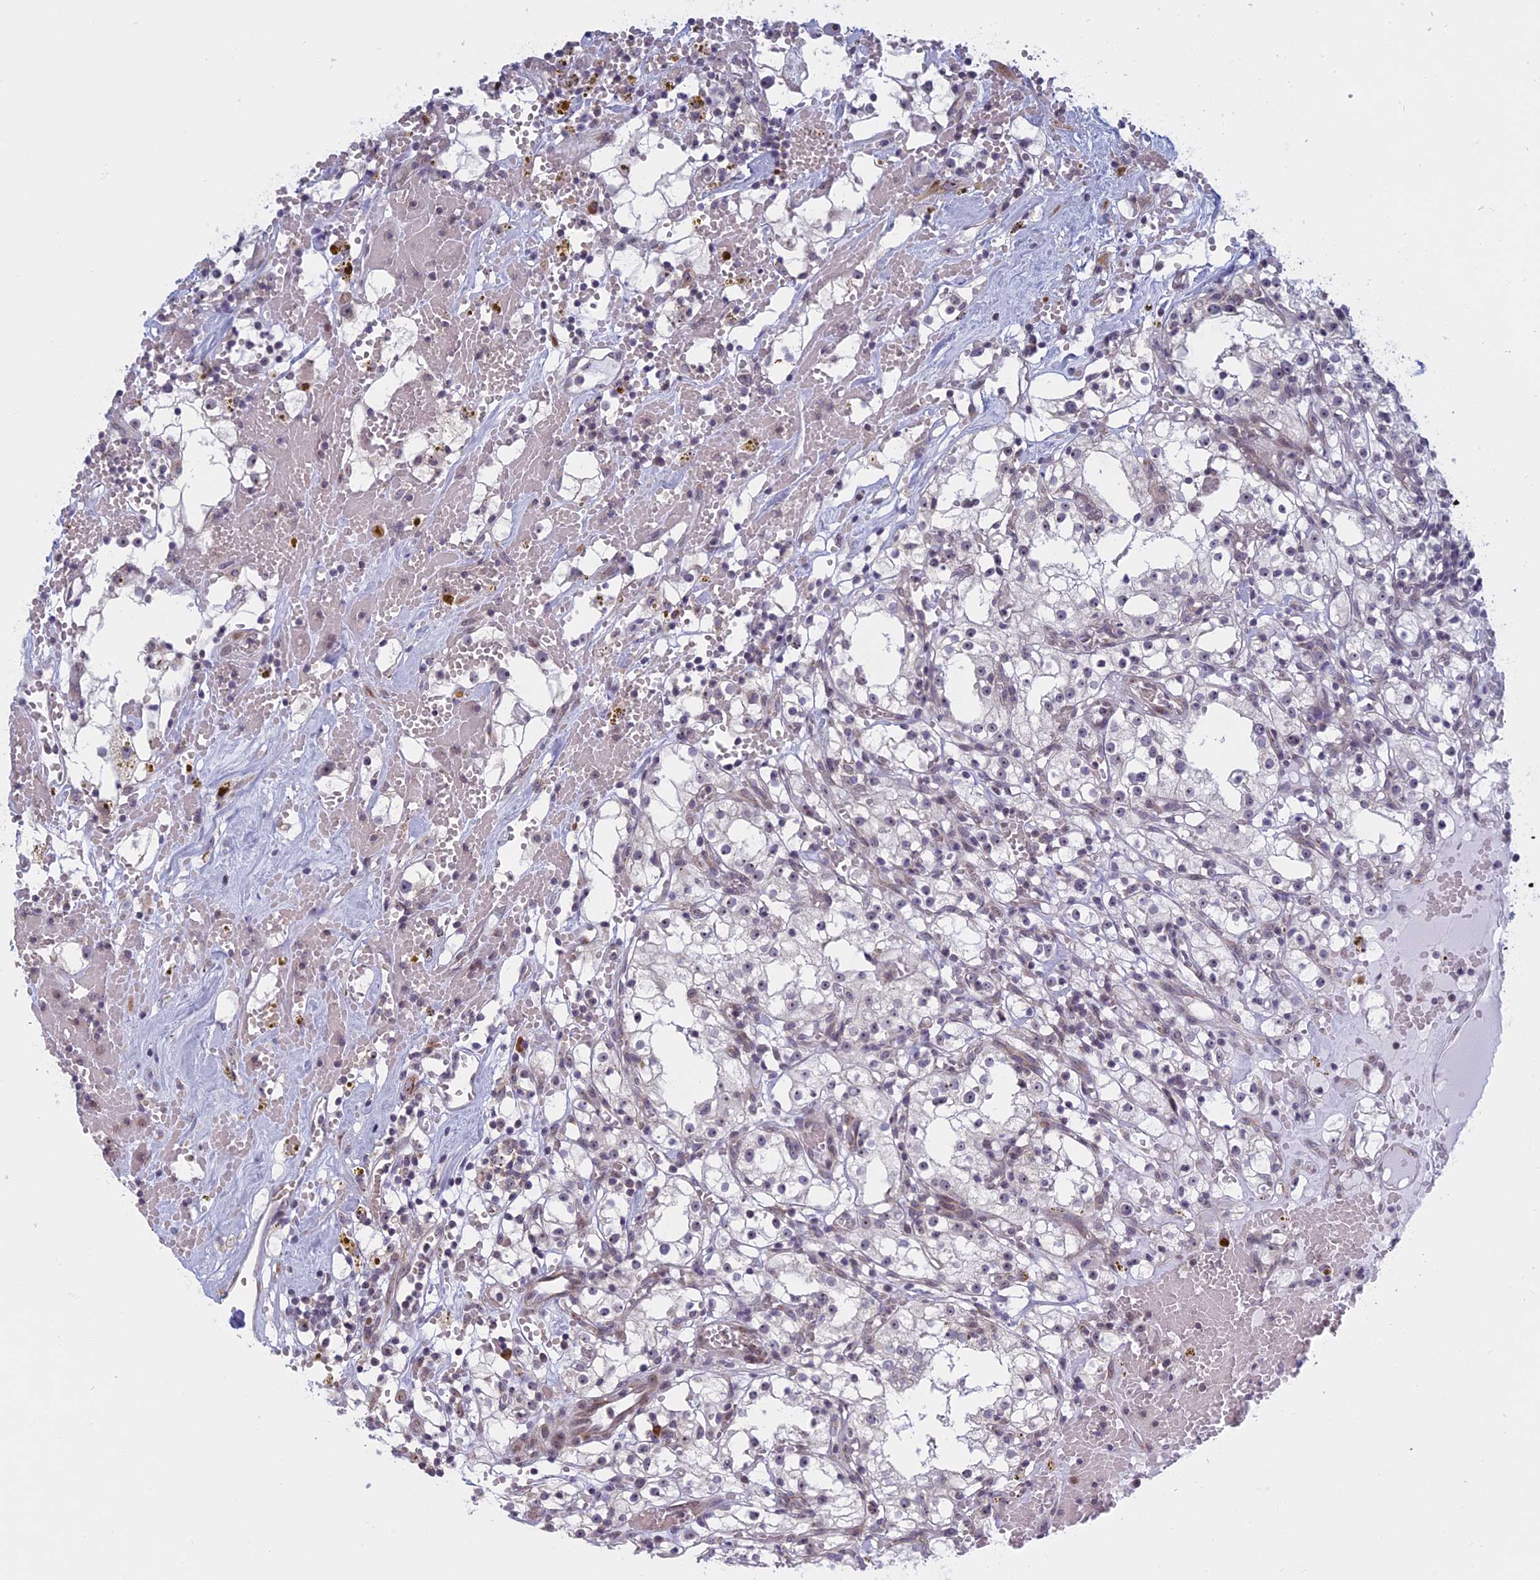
{"staining": {"intensity": "negative", "quantity": "none", "location": "none"}, "tissue": "renal cancer", "cell_type": "Tumor cells", "image_type": "cancer", "snomed": [{"axis": "morphology", "description": "Adenocarcinoma, NOS"}, {"axis": "topography", "description": "Kidney"}], "caption": "Human renal cancer (adenocarcinoma) stained for a protein using immunohistochemistry displays no expression in tumor cells.", "gene": "RPS19BP1", "patient": {"sex": "male", "age": 56}}